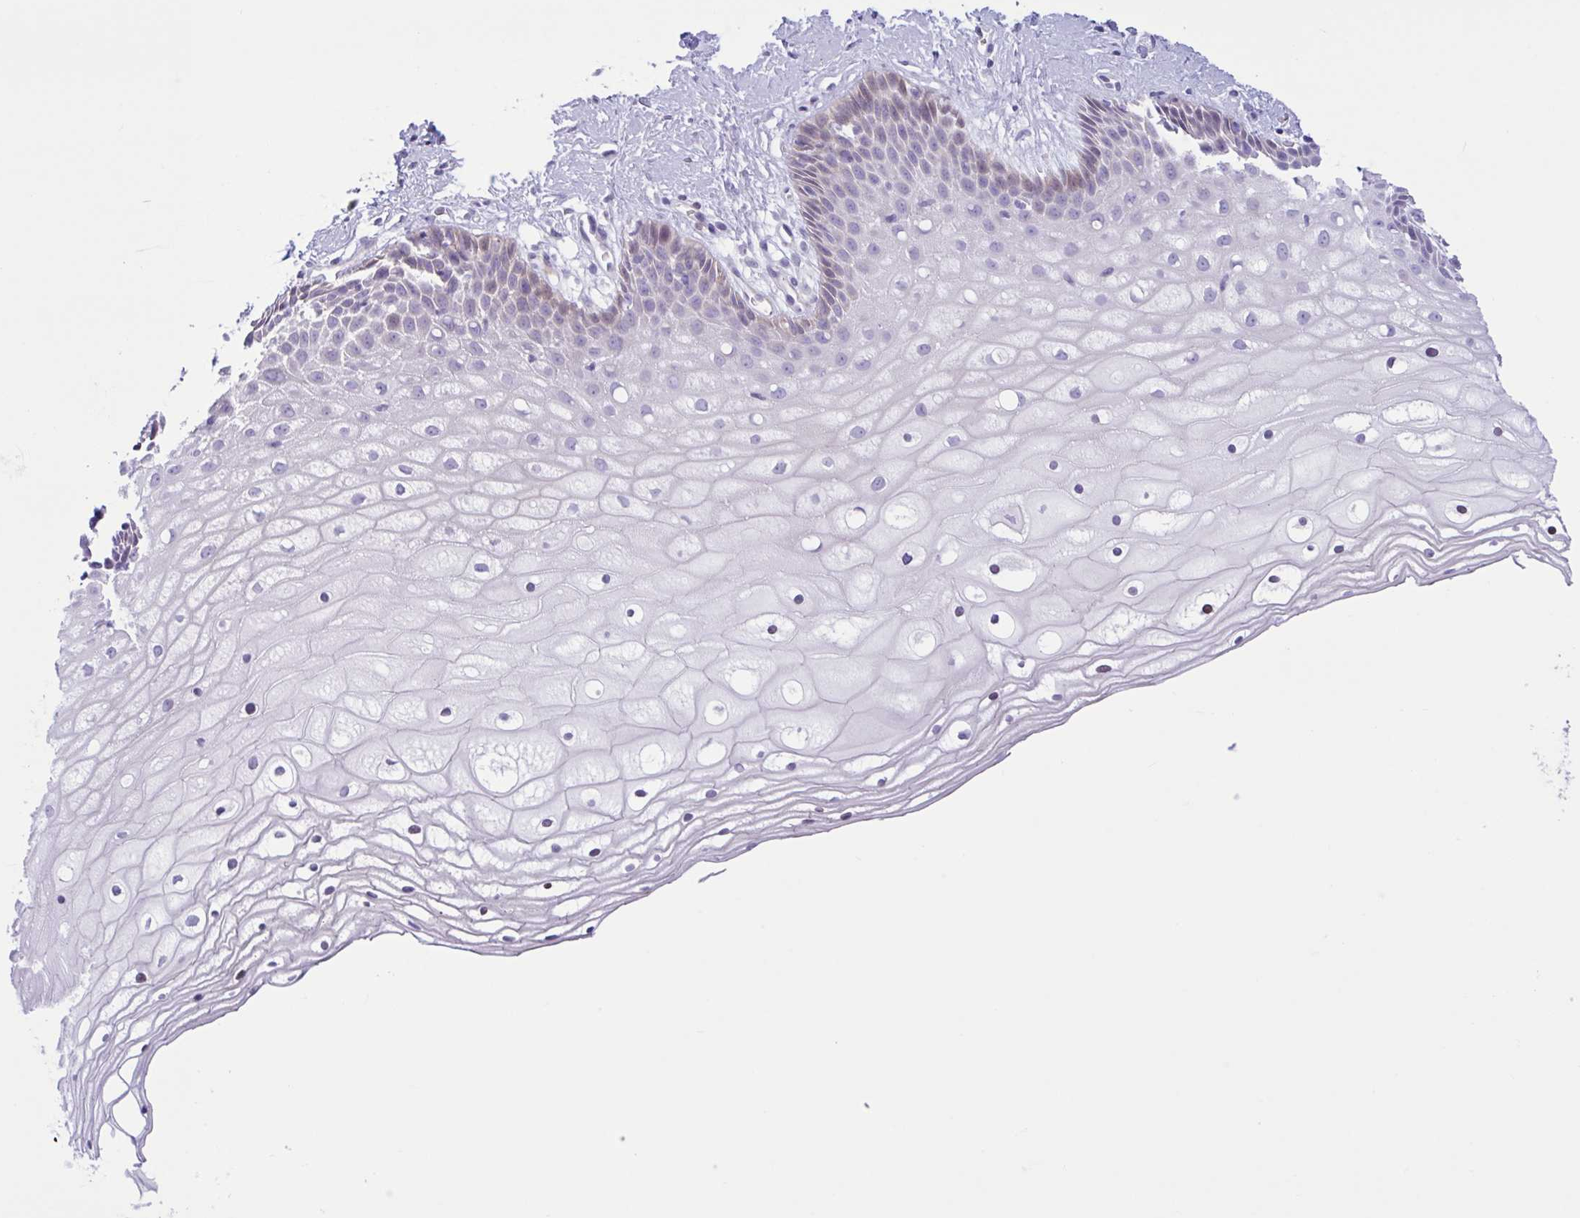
{"staining": {"intensity": "negative", "quantity": "none", "location": "none"}, "tissue": "cervix", "cell_type": "Glandular cells", "image_type": "normal", "snomed": [{"axis": "morphology", "description": "Normal tissue, NOS"}, {"axis": "topography", "description": "Cervix"}], "caption": "A high-resolution histopathology image shows immunohistochemistry staining of unremarkable cervix, which reveals no significant positivity in glandular cells. The staining was performed using DAB to visualize the protein expression in brown, while the nuclei were stained in blue with hematoxylin (Magnification: 20x).", "gene": "AHCYL2", "patient": {"sex": "female", "age": 36}}